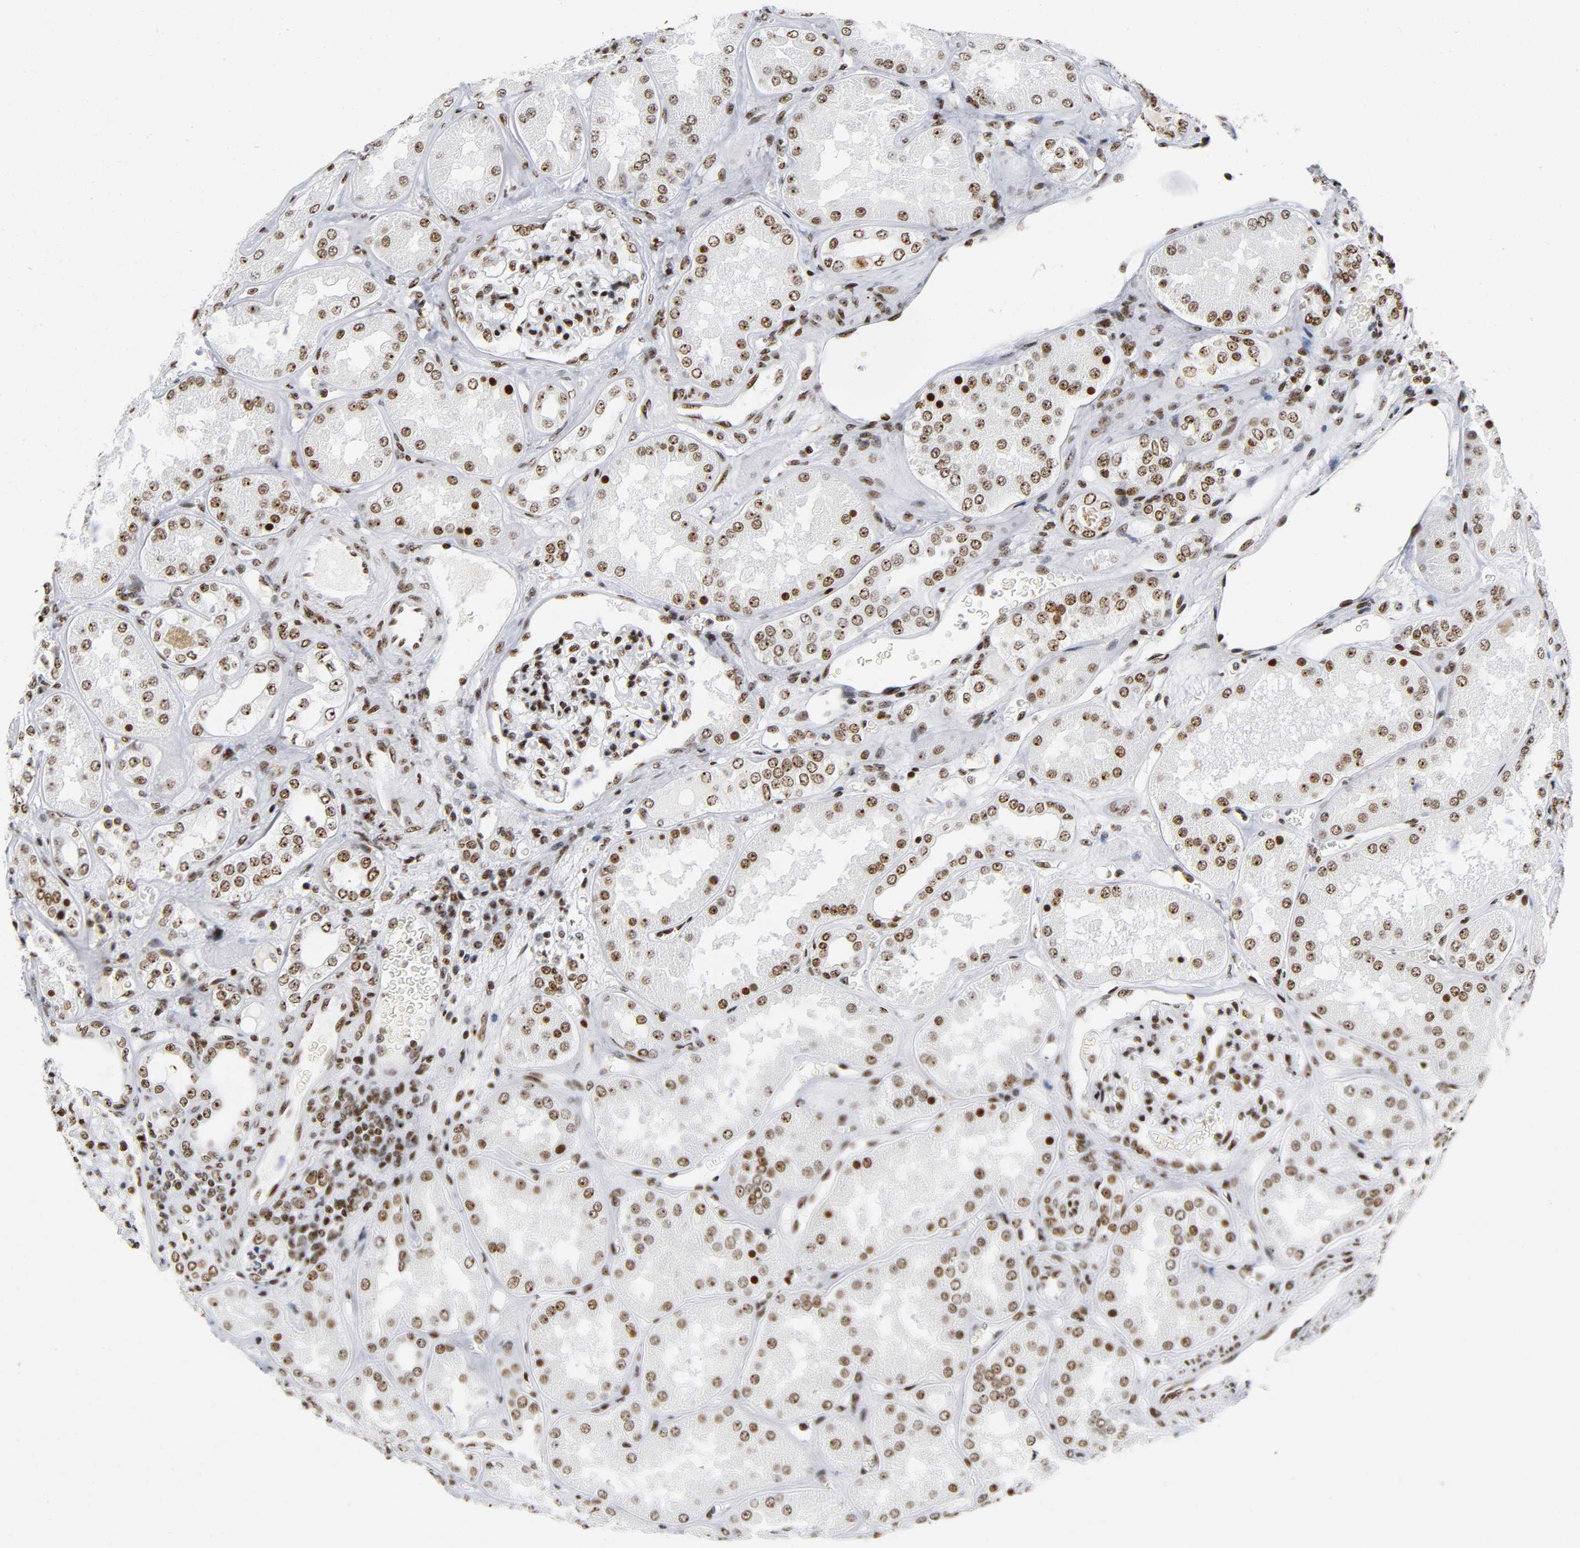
{"staining": {"intensity": "strong", "quantity": ">75%", "location": "nuclear"}, "tissue": "kidney", "cell_type": "Cells in glomeruli", "image_type": "normal", "snomed": [{"axis": "morphology", "description": "Normal tissue, NOS"}, {"axis": "topography", "description": "Kidney"}], "caption": "IHC micrograph of benign kidney: kidney stained using IHC reveals high levels of strong protein expression localized specifically in the nuclear of cells in glomeruli, appearing as a nuclear brown color.", "gene": "UBTF", "patient": {"sex": "female", "age": 56}}